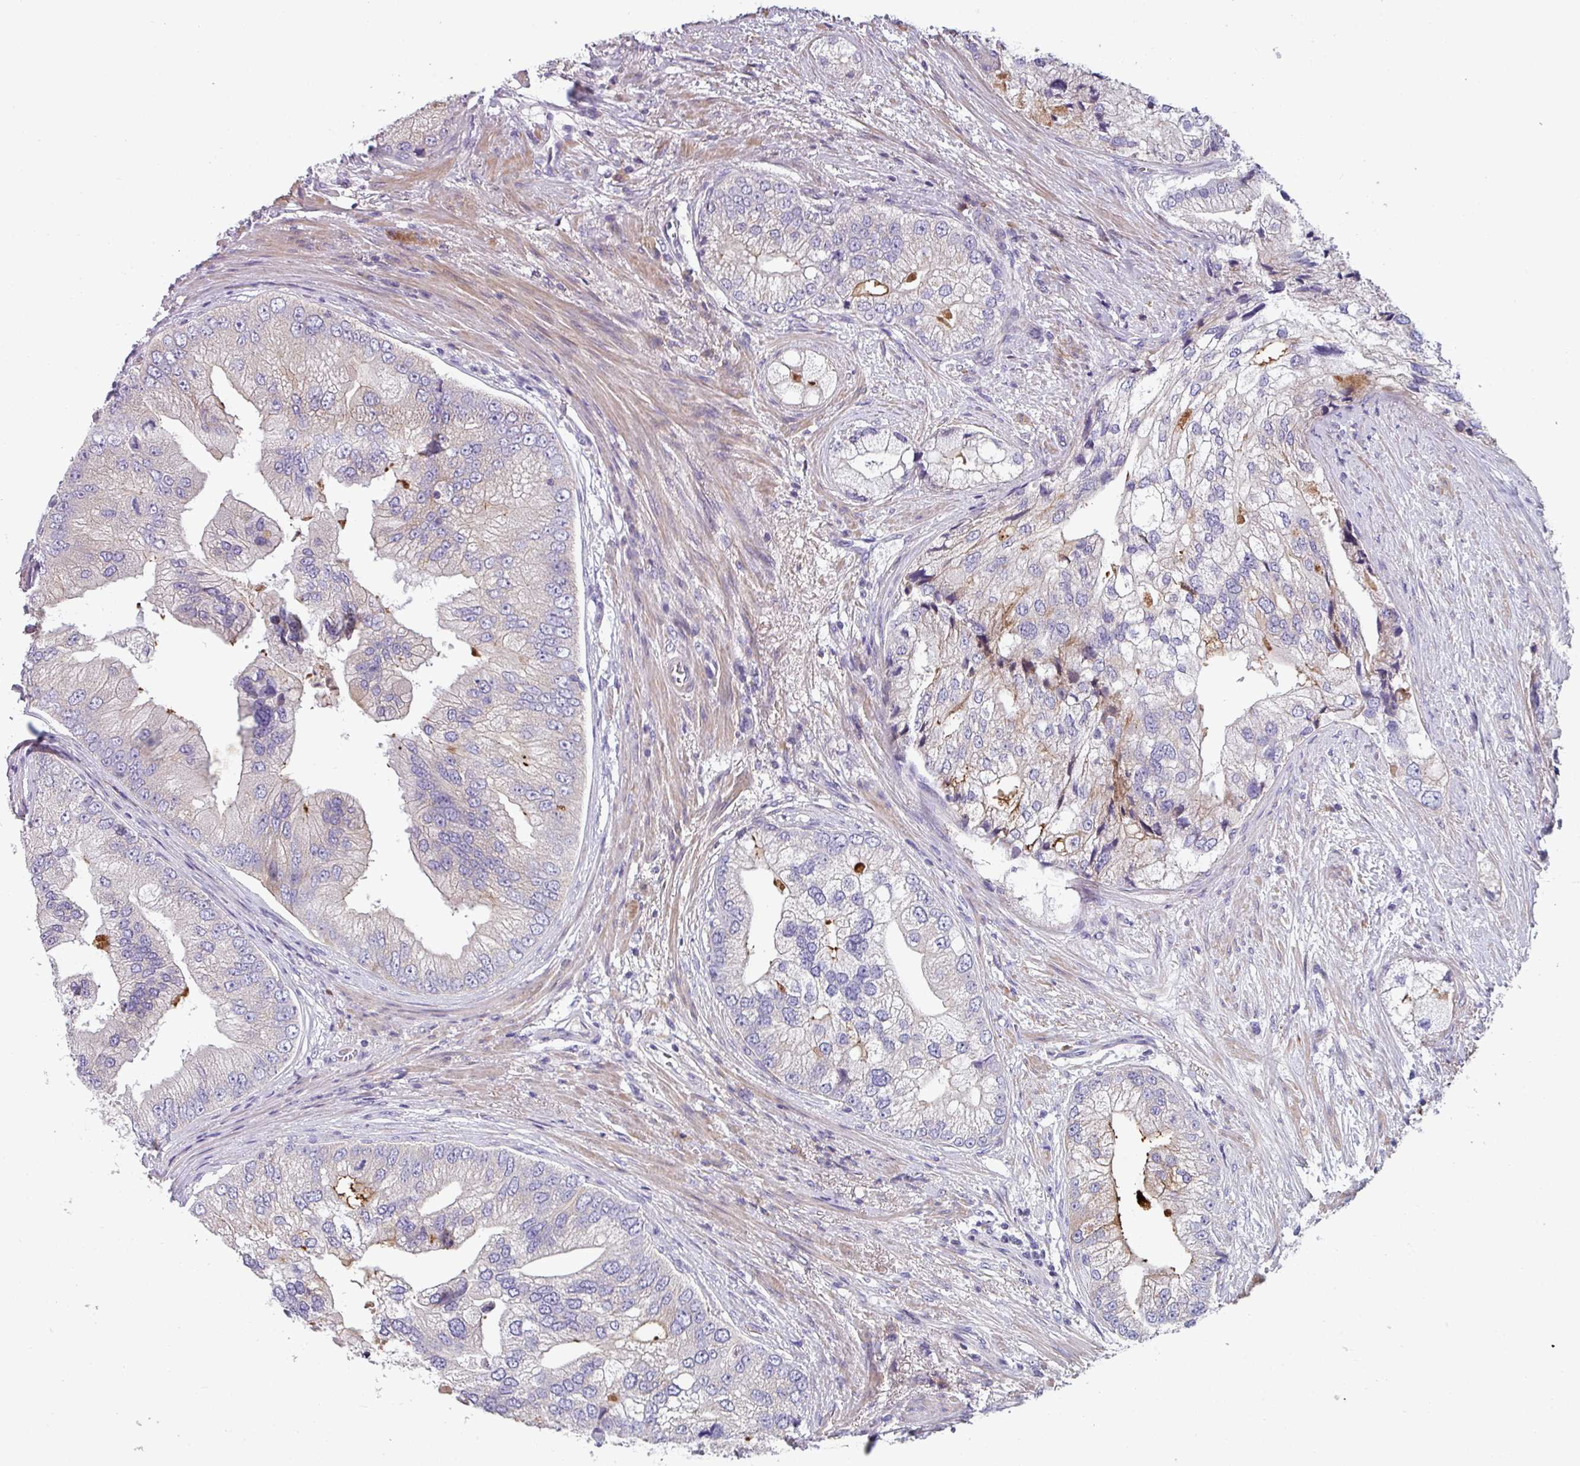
{"staining": {"intensity": "weak", "quantity": "<25%", "location": "cytoplasmic/membranous"}, "tissue": "prostate cancer", "cell_type": "Tumor cells", "image_type": "cancer", "snomed": [{"axis": "morphology", "description": "Adenocarcinoma, High grade"}, {"axis": "topography", "description": "Prostate"}], "caption": "High magnification brightfield microscopy of prostate cancer (adenocarcinoma (high-grade)) stained with DAB (brown) and counterstained with hematoxylin (blue): tumor cells show no significant staining.", "gene": "TMEM132A", "patient": {"sex": "male", "age": 70}}